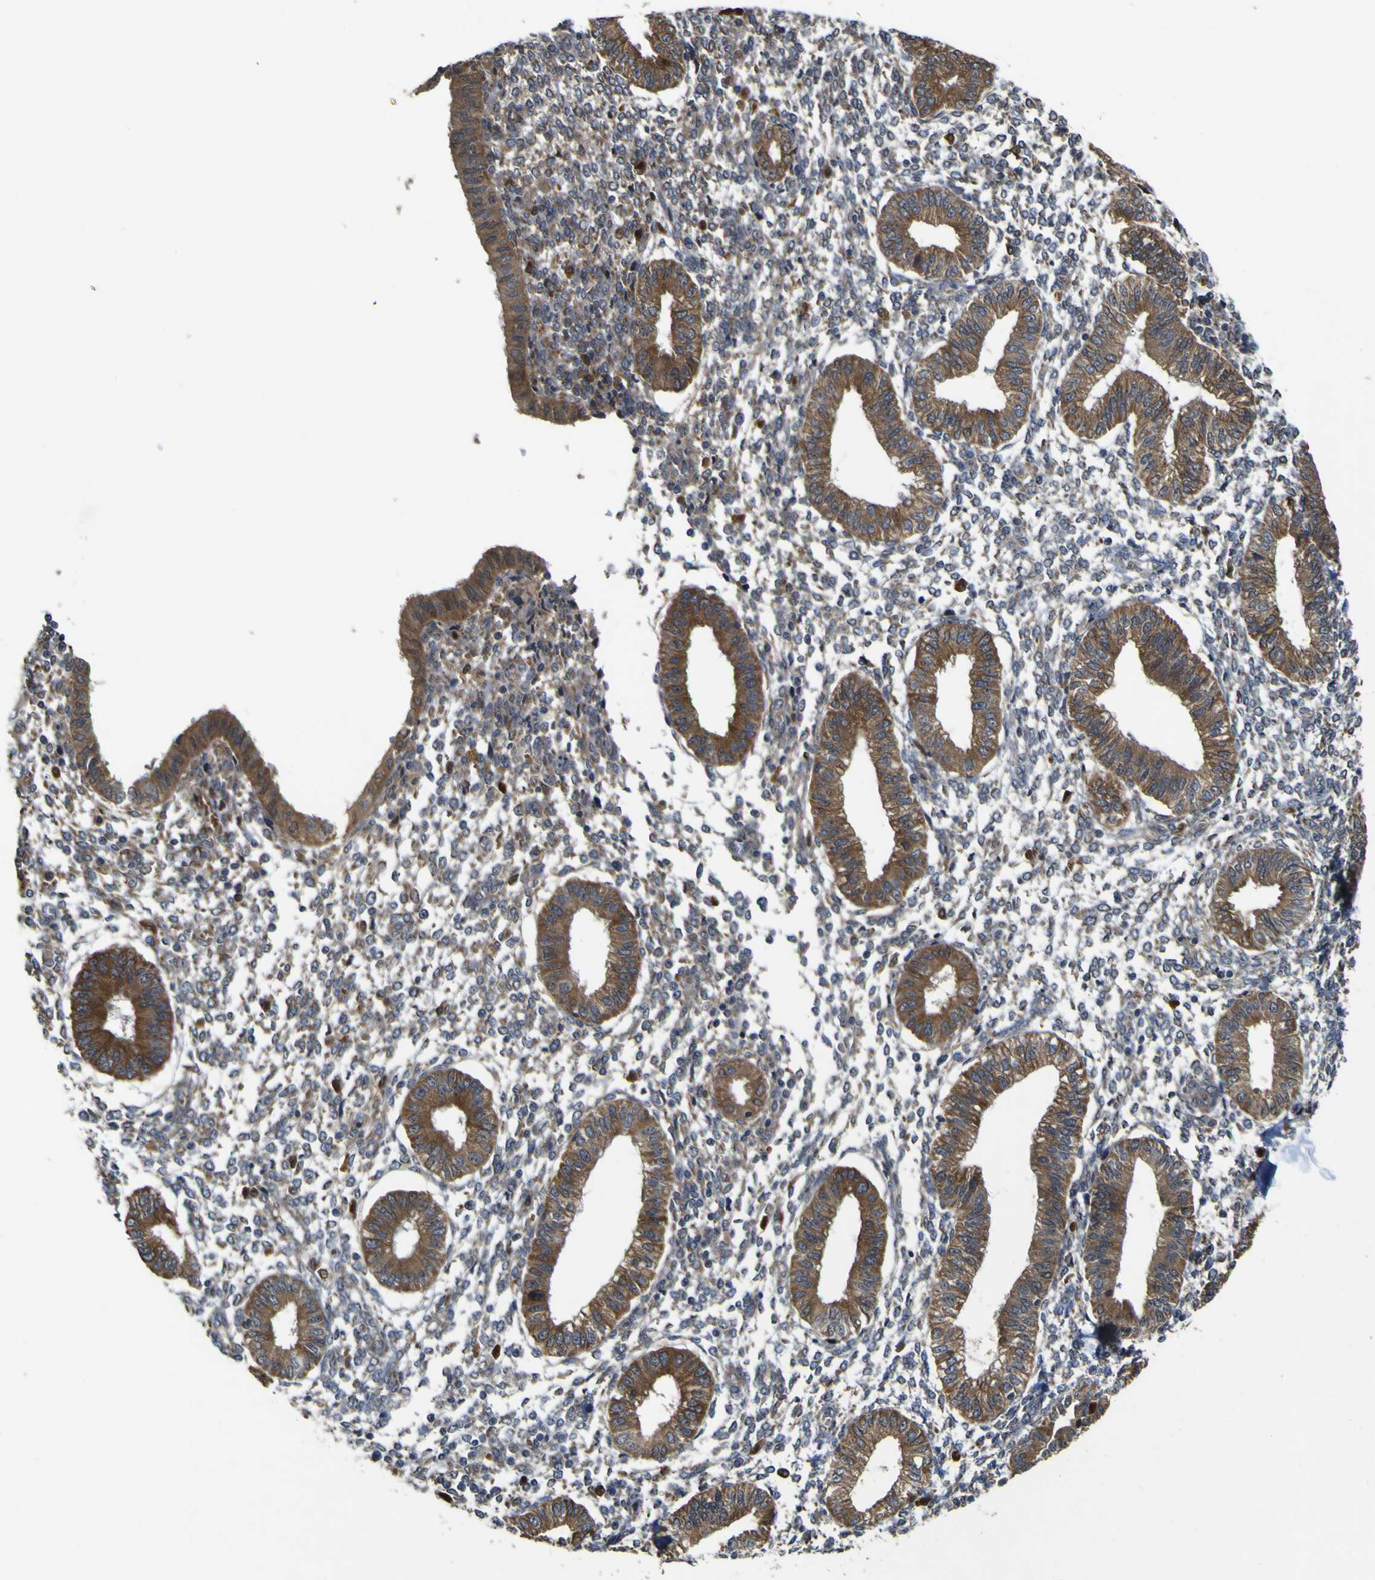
{"staining": {"intensity": "weak", "quantity": "25%-75%", "location": "cytoplasmic/membranous"}, "tissue": "endometrium", "cell_type": "Cells in endometrial stroma", "image_type": "normal", "snomed": [{"axis": "morphology", "description": "Normal tissue, NOS"}, {"axis": "topography", "description": "Endometrium"}], "caption": "Weak cytoplasmic/membranous expression for a protein is seen in about 25%-75% of cells in endometrial stroma of benign endometrium using immunohistochemistry (IHC).", "gene": "IRAK2", "patient": {"sex": "female", "age": 50}}